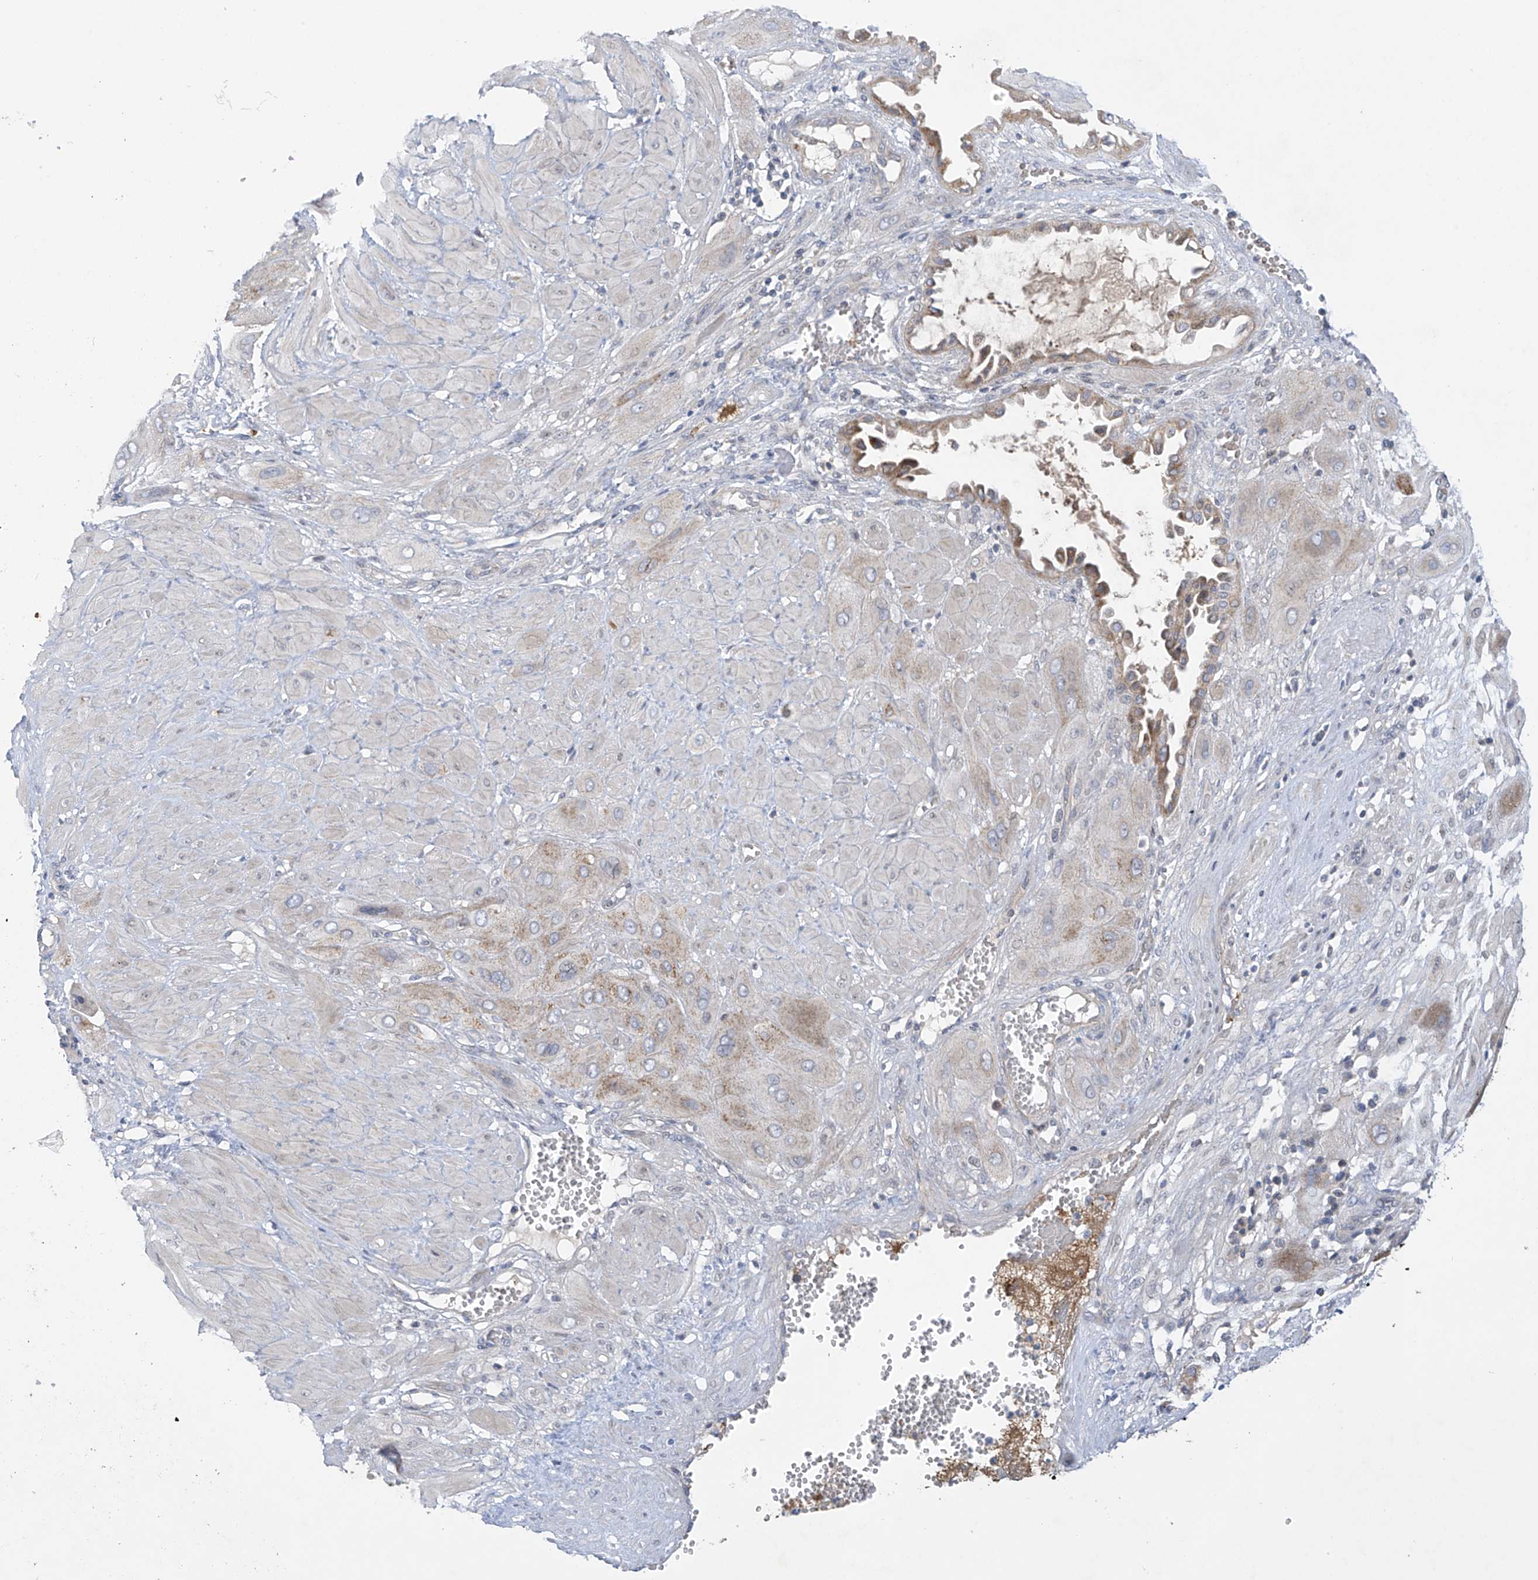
{"staining": {"intensity": "weak", "quantity": "<25%", "location": "cytoplasmic/membranous"}, "tissue": "cervical cancer", "cell_type": "Tumor cells", "image_type": "cancer", "snomed": [{"axis": "morphology", "description": "Squamous cell carcinoma, NOS"}, {"axis": "topography", "description": "Cervix"}], "caption": "Immunohistochemical staining of squamous cell carcinoma (cervical) displays no significant expression in tumor cells.", "gene": "METTL18", "patient": {"sex": "female", "age": 34}}